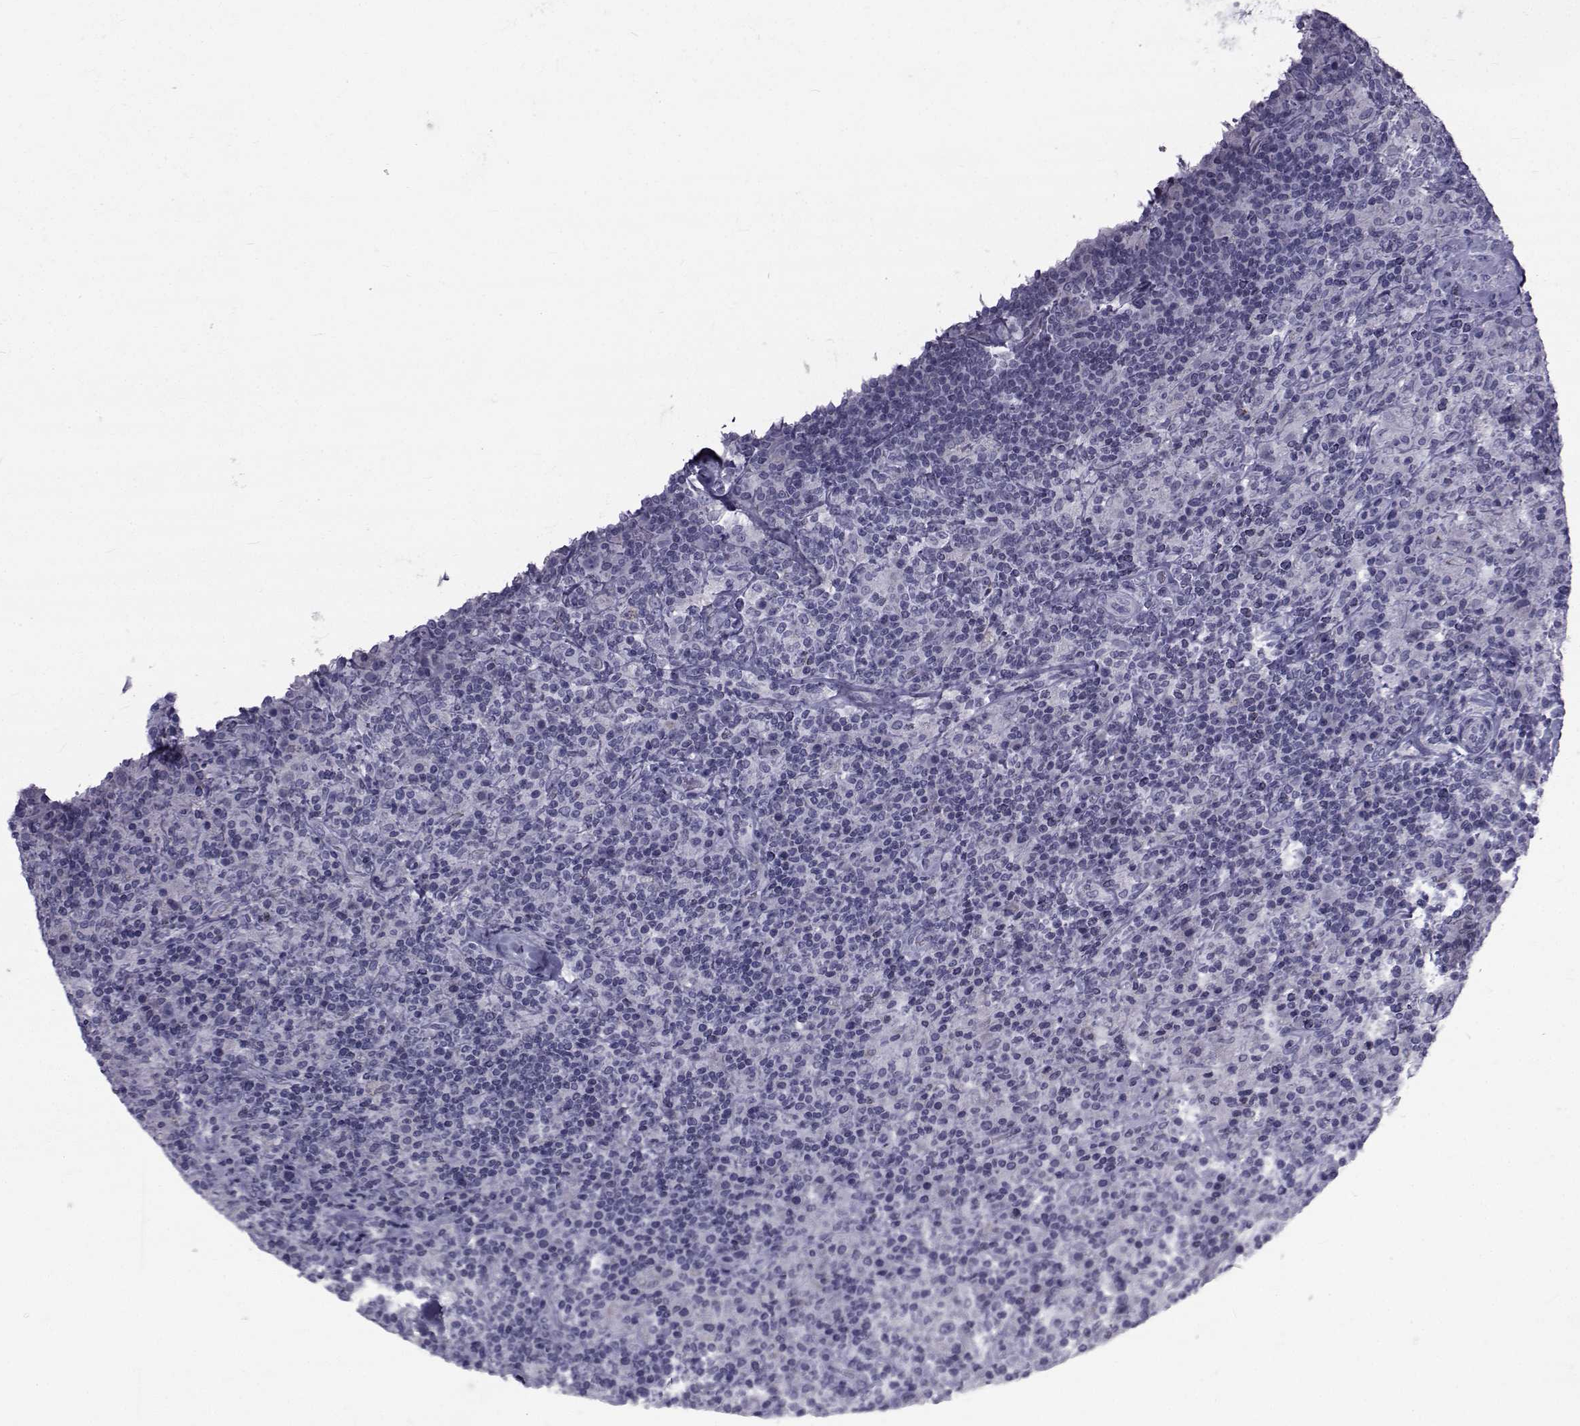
{"staining": {"intensity": "negative", "quantity": "none", "location": "none"}, "tissue": "lymphoma", "cell_type": "Tumor cells", "image_type": "cancer", "snomed": [{"axis": "morphology", "description": "Hodgkin's disease, NOS"}, {"axis": "topography", "description": "Lymph node"}], "caption": "Immunohistochemistry photomicrograph of lymphoma stained for a protein (brown), which exhibits no positivity in tumor cells.", "gene": "FDXR", "patient": {"sex": "male", "age": 70}}